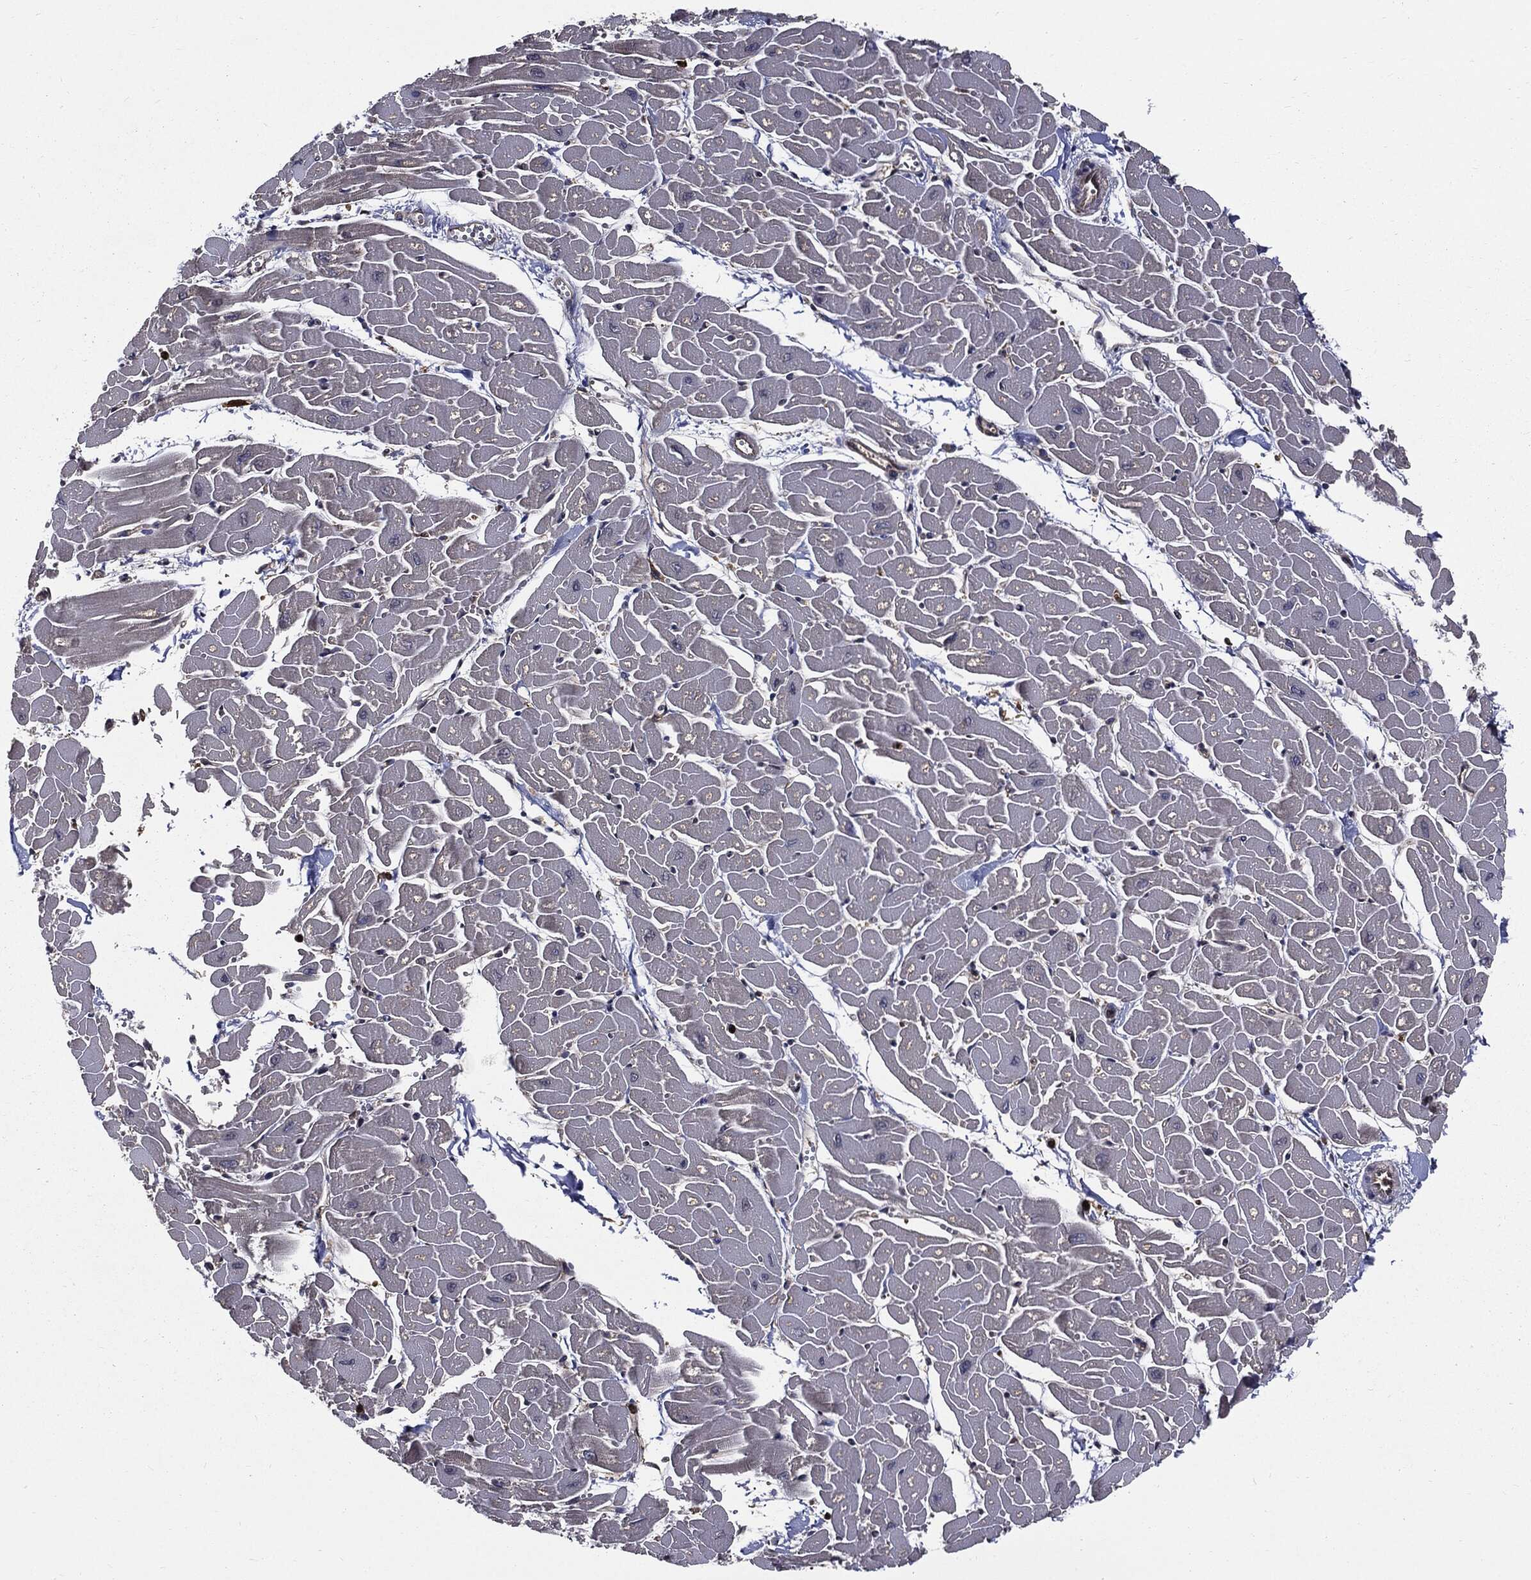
{"staining": {"intensity": "negative", "quantity": "none", "location": "none"}, "tissue": "heart muscle", "cell_type": "Cardiomyocytes", "image_type": "normal", "snomed": [{"axis": "morphology", "description": "Normal tissue, NOS"}, {"axis": "topography", "description": "Heart"}], "caption": "Protein analysis of benign heart muscle exhibits no significant staining in cardiomyocytes. Nuclei are stained in blue.", "gene": "PDCD6IP", "patient": {"sex": "male", "age": 57}}